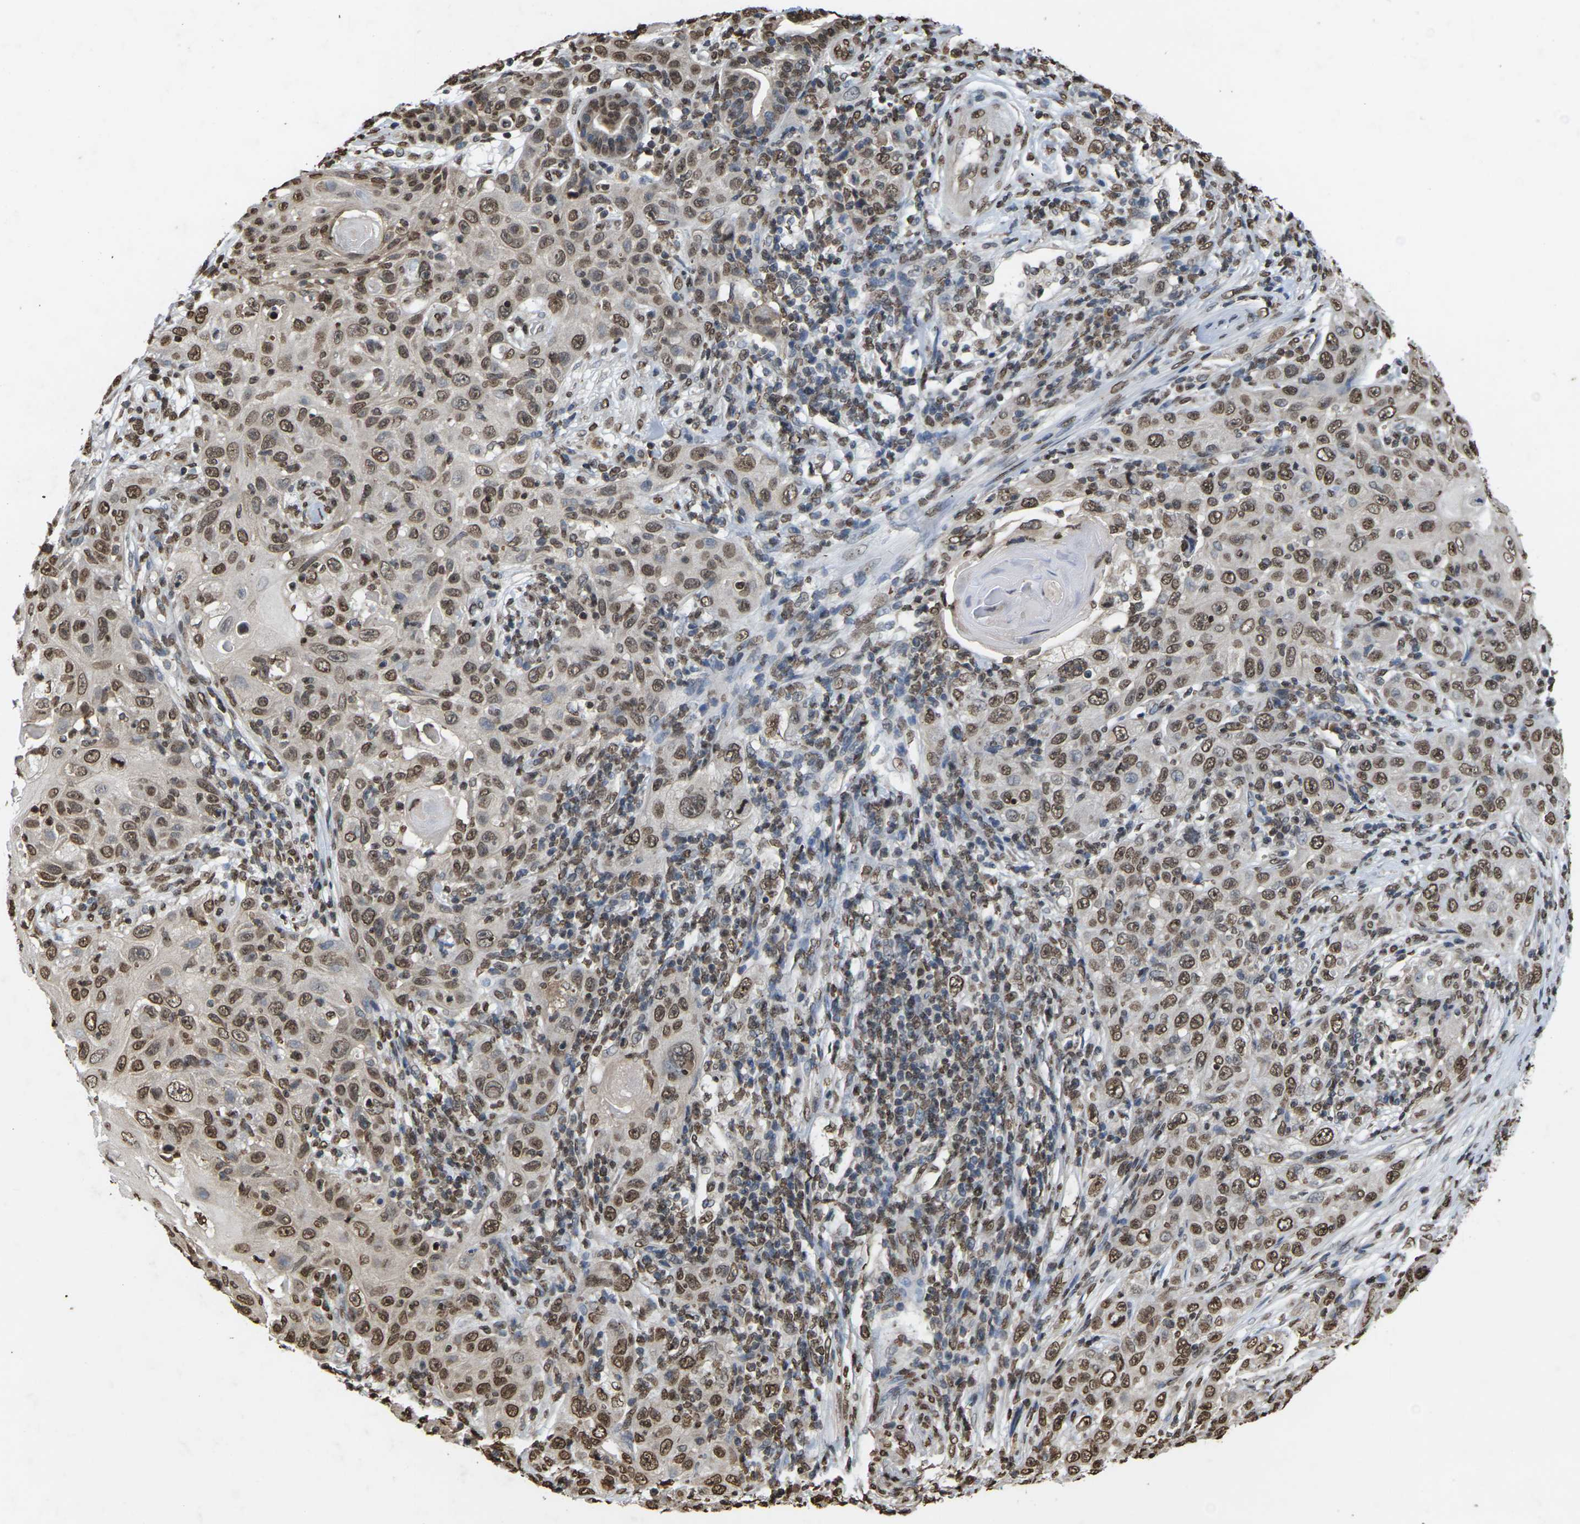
{"staining": {"intensity": "moderate", "quantity": ">75%", "location": "nuclear"}, "tissue": "skin cancer", "cell_type": "Tumor cells", "image_type": "cancer", "snomed": [{"axis": "morphology", "description": "Squamous cell carcinoma, NOS"}, {"axis": "topography", "description": "Skin"}], "caption": "Moderate nuclear protein expression is appreciated in approximately >75% of tumor cells in skin cancer. The staining was performed using DAB (3,3'-diaminobenzidine), with brown indicating positive protein expression. Nuclei are stained blue with hematoxylin.", "gene": "EMSY", "patient": {"sex": "female", "age": 88}}